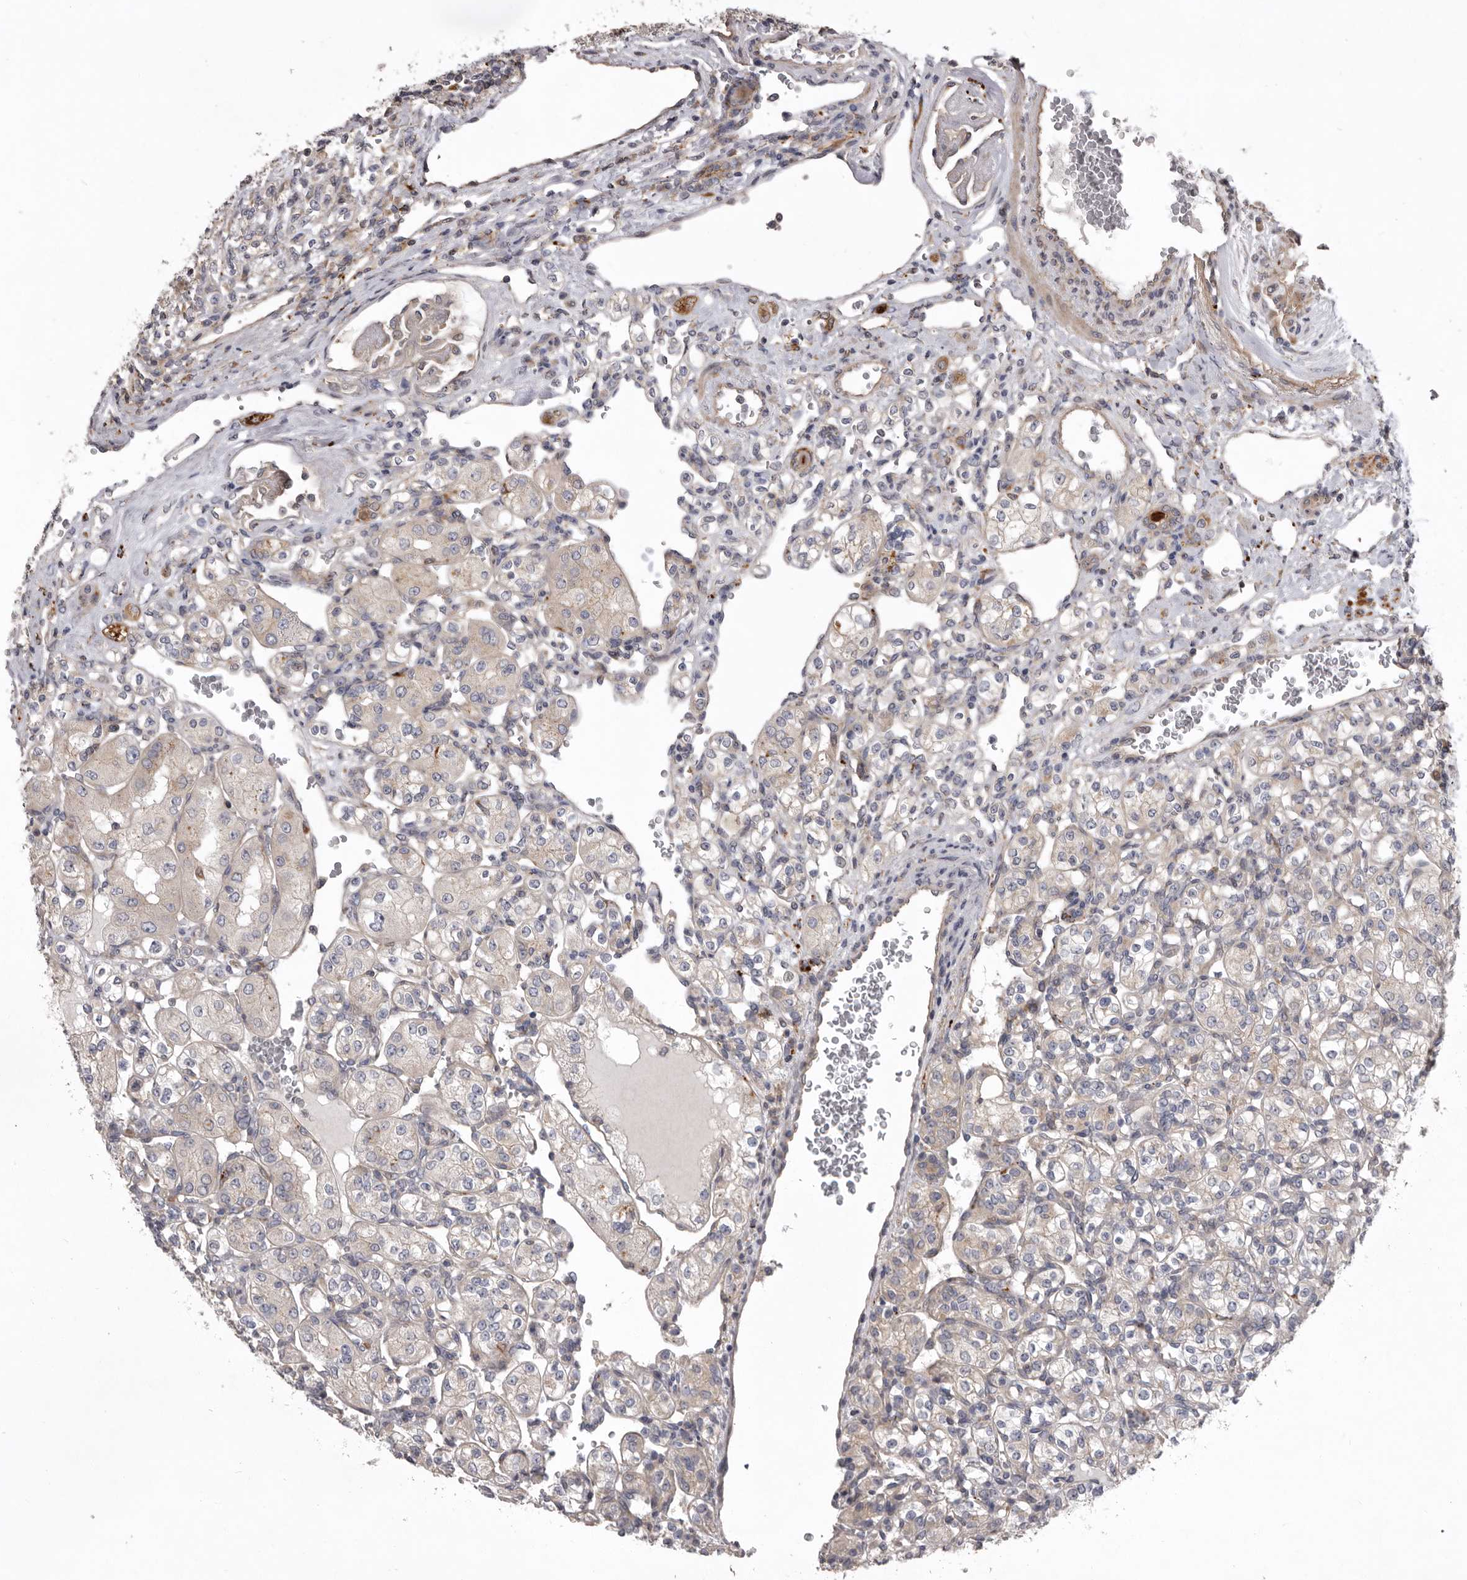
{"staining": {"intensity": "weak", "quantity": "25%-75%", "location": "cytoplasmic/membranous"}, "tissue": "renal cancer", "cell_type": "Tumor cells", "image_type": "cancer", "snomed": [{"axis": "morphology", "description": "Adenocarcinoma, NOS"}, {"axis": "topography", "description": "Kidney"}], "caption": "Tumor cells show low levels of weak cytoplasmic/membranous staining in approximately 25%-75% of cells in human adenocarcinoma (renal).", "gene": "WDR47", "patient": {"sex": "male", "age": 77}}